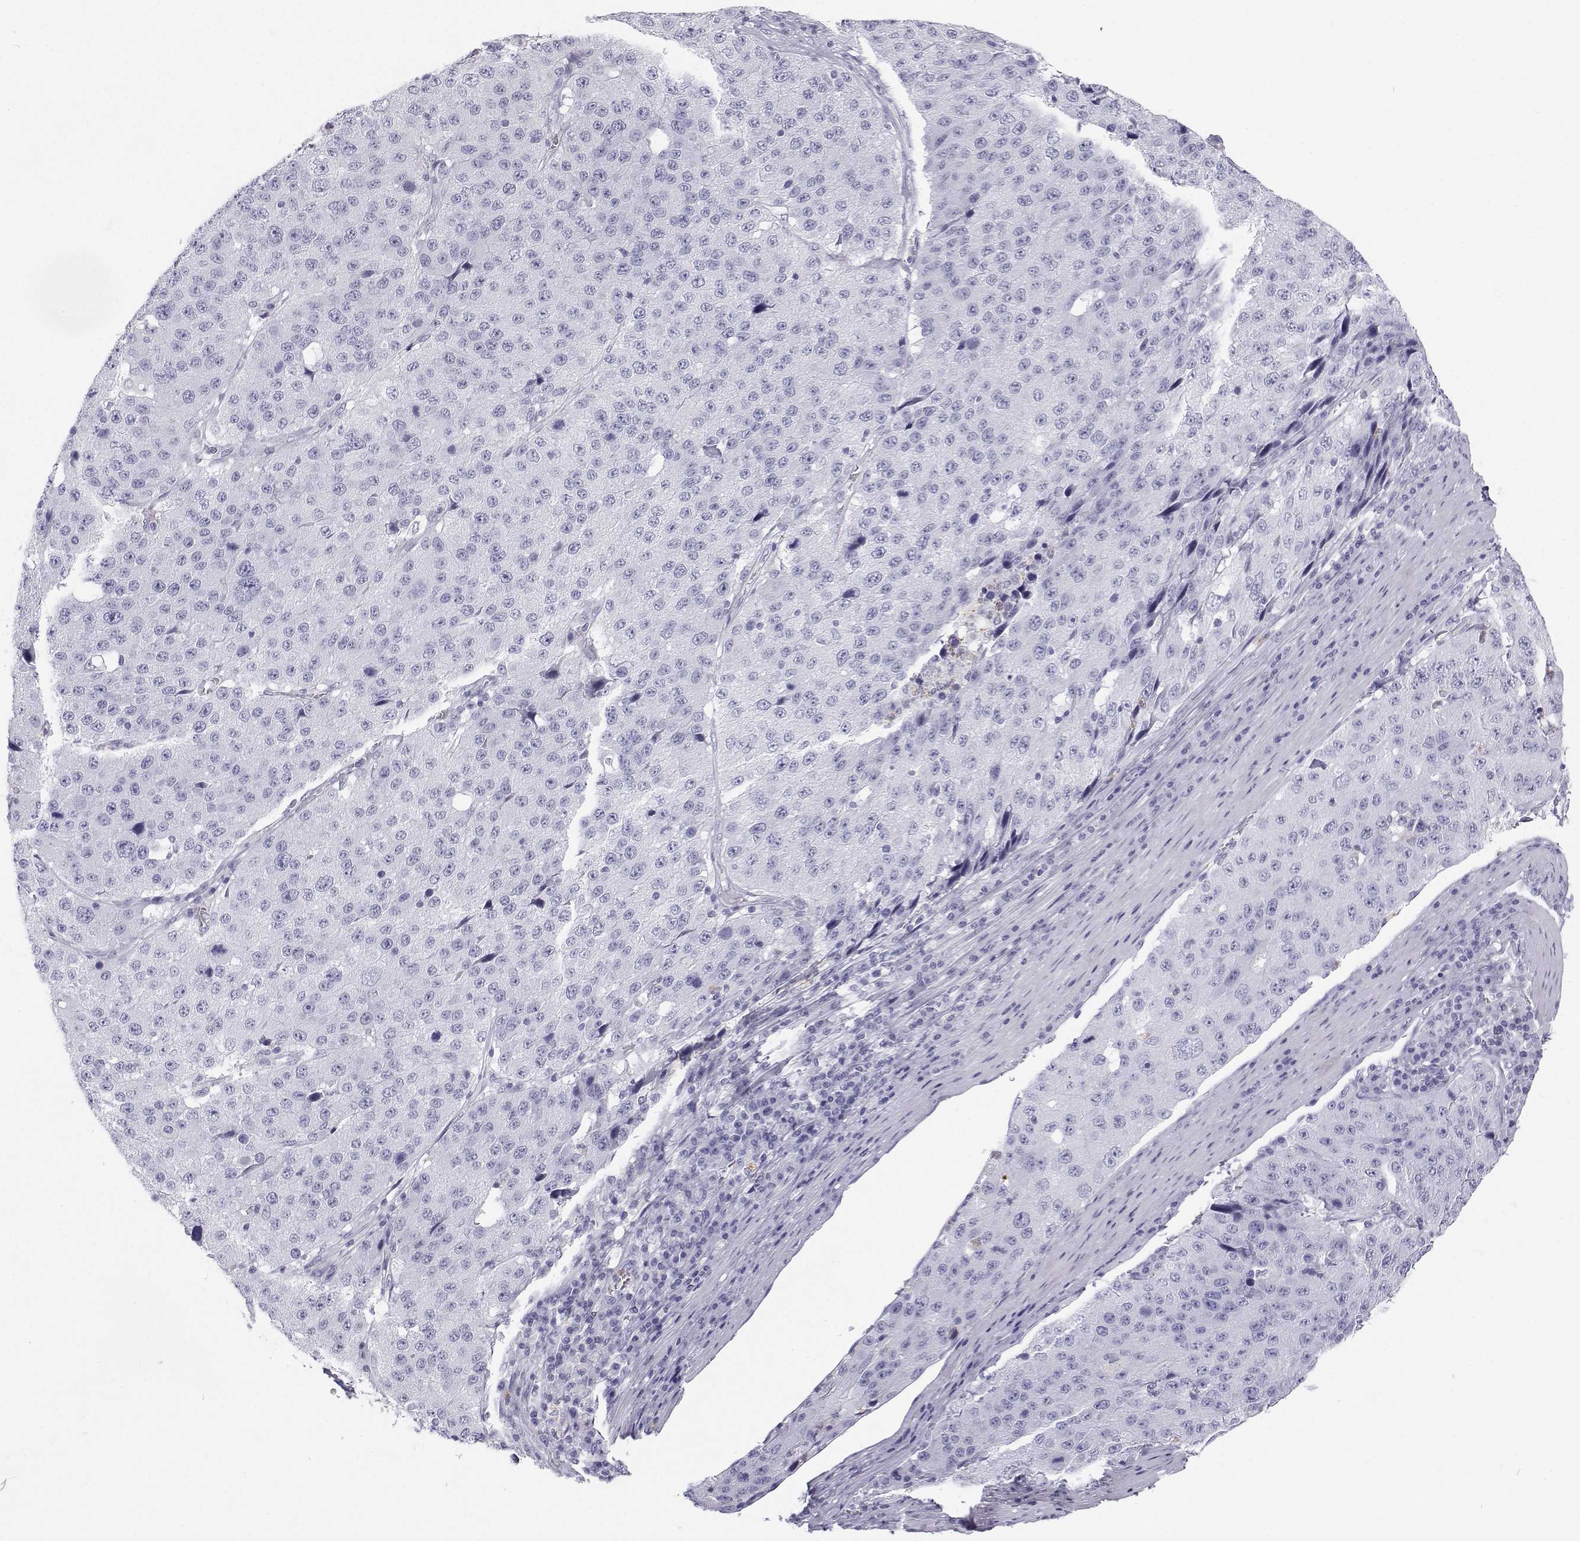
{"staining": {"intensity": "negative", "quantity": "none", "location": "none"}, "tissue": "stomach cancer", "cell_type": "Tumor cells", "image_type": "cancer", "snomed": [{"axis": "morphology", "description": "Adenocarcinoma, NOS"}, {"axis": "topography", "description": "Stomach"}], "caption": "Immunohistochemistry (IHC) of stomach cancer (adenocarcinoma) displays no staining in tumor cells. The staining was performed using DAB to visualize the protein expression in brown, while the nuclei were stained in blue with hematoxylin (Magnification: 20x).", "gene": "SFTPB", "patient": {"sex": "male", "age": 71}}